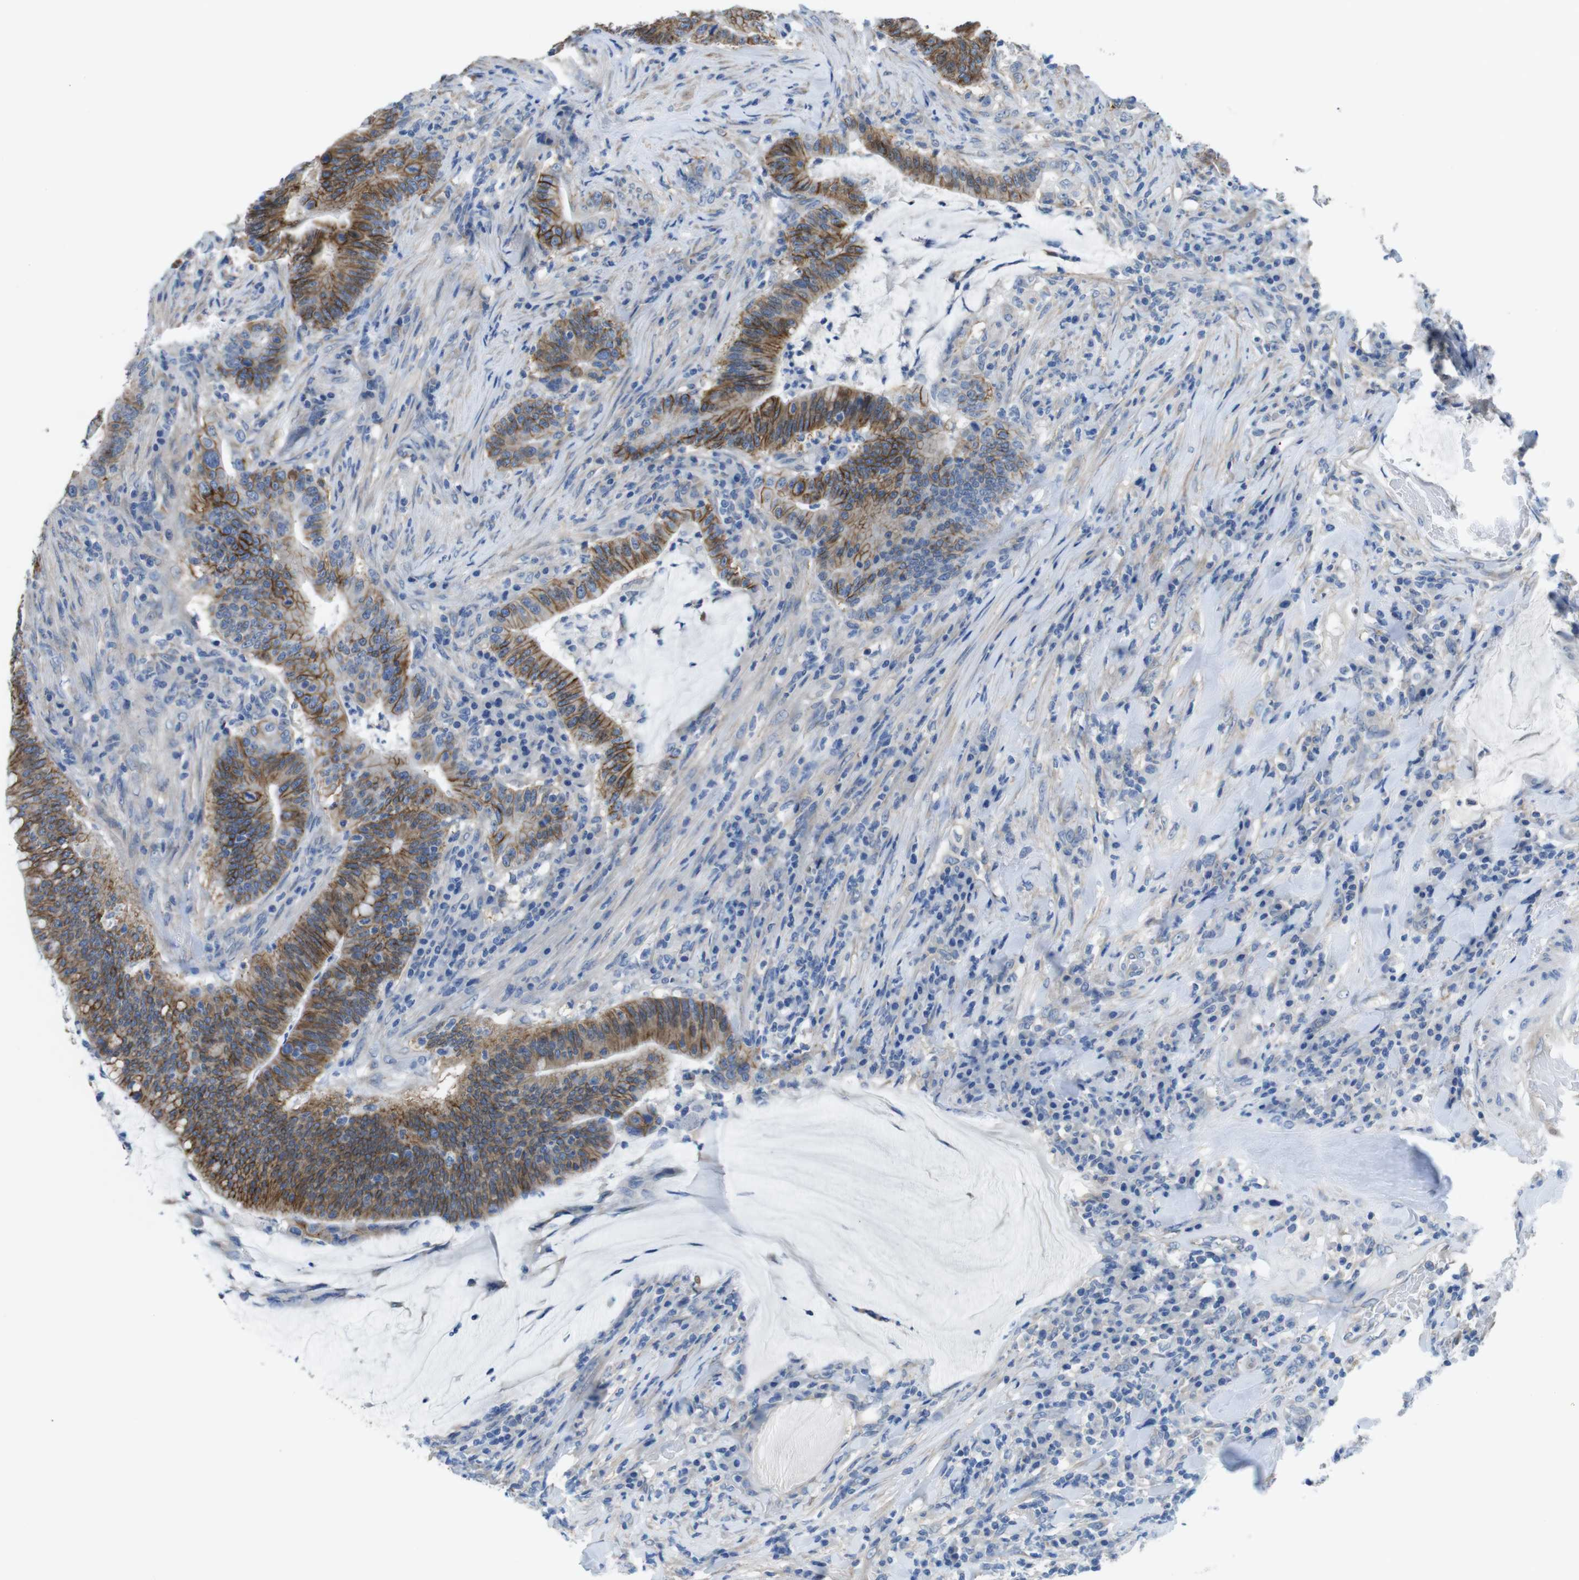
{"staining": {"intensity": "moderate", "quantity": ">75%", "location": "cytoplasmic/membranous"}, "tissue": "colorectal cancer", "cell_type": "Tumor cells", "image_type": "cancer", "snomed": [{"axis": "morphology", "description": "Normal tissue, NOS"}, {"axis": "morphology", "description": "Adenocarcinoma, NOS"}, {"axis": "topography", "description": "Colon"}], "caption": "High-power microscopy captured an immunohistochemistry histopathology image of colorectal adenocarcinoma, revealing moderate cytoplasmic/membranous staining in approximately >75% of tumor cells. The staining is performed using DAB brown chromogen to label protein expression. The nuclei are counter-stained blue using hematoxylin.", "gene": "CDH8", "patient": {"sex": "female", "age": 66}}